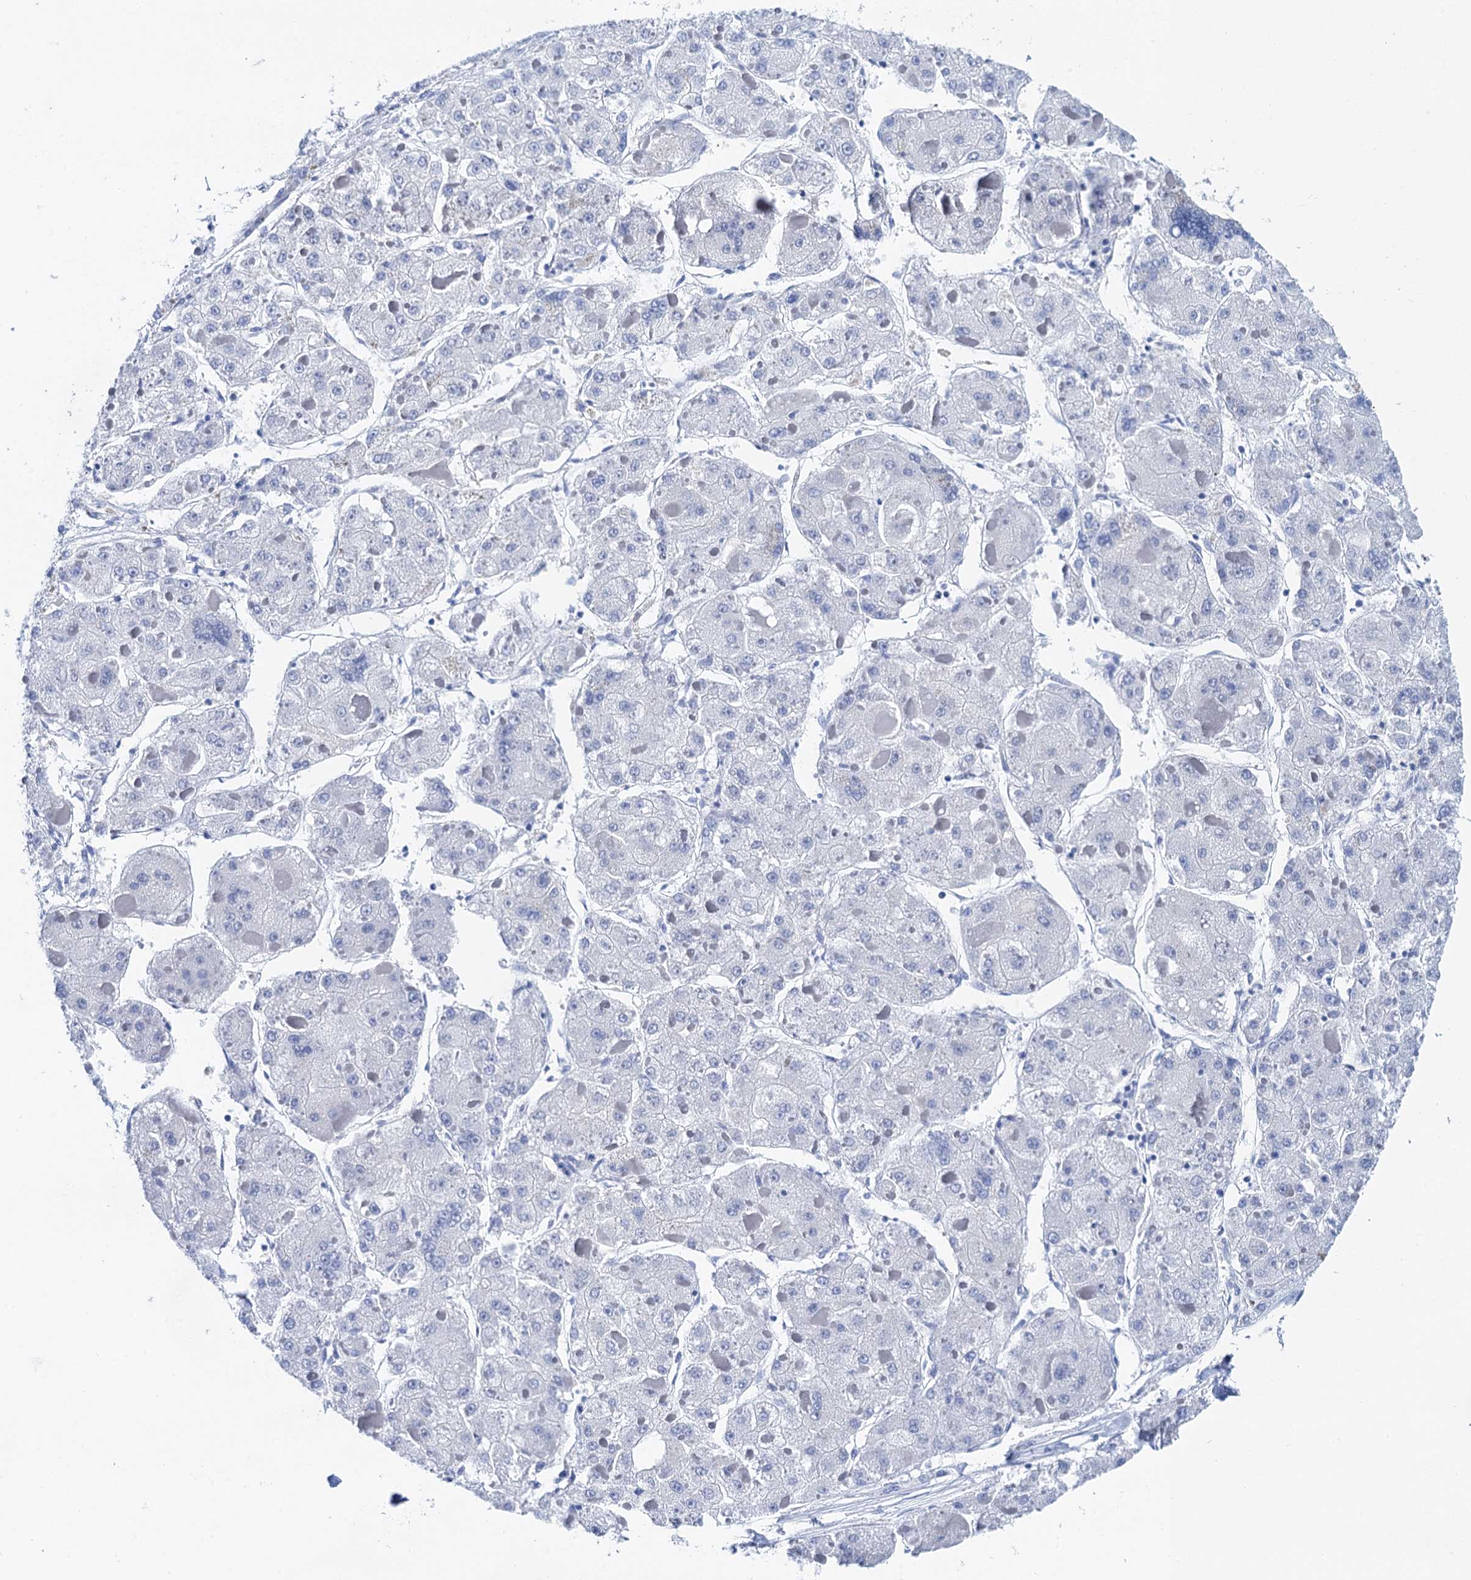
{"staining": {"intensity": "negative", "quantity": "none", "location": "none"}, "tissue": "liver cancer", "cell_type": "Tumor cells", "image_type": "cancer", "snomed": [{"axis": "morphology", "description": "Carcinoma, Hepatocellular, NOS"}, {"axis": "topography", "description": "Liver"}], "caption": "Tumor cells show no significant expression in liver cancer.", "gene": "NLRP10", "patient": {"sex": "female", "age": 73}}